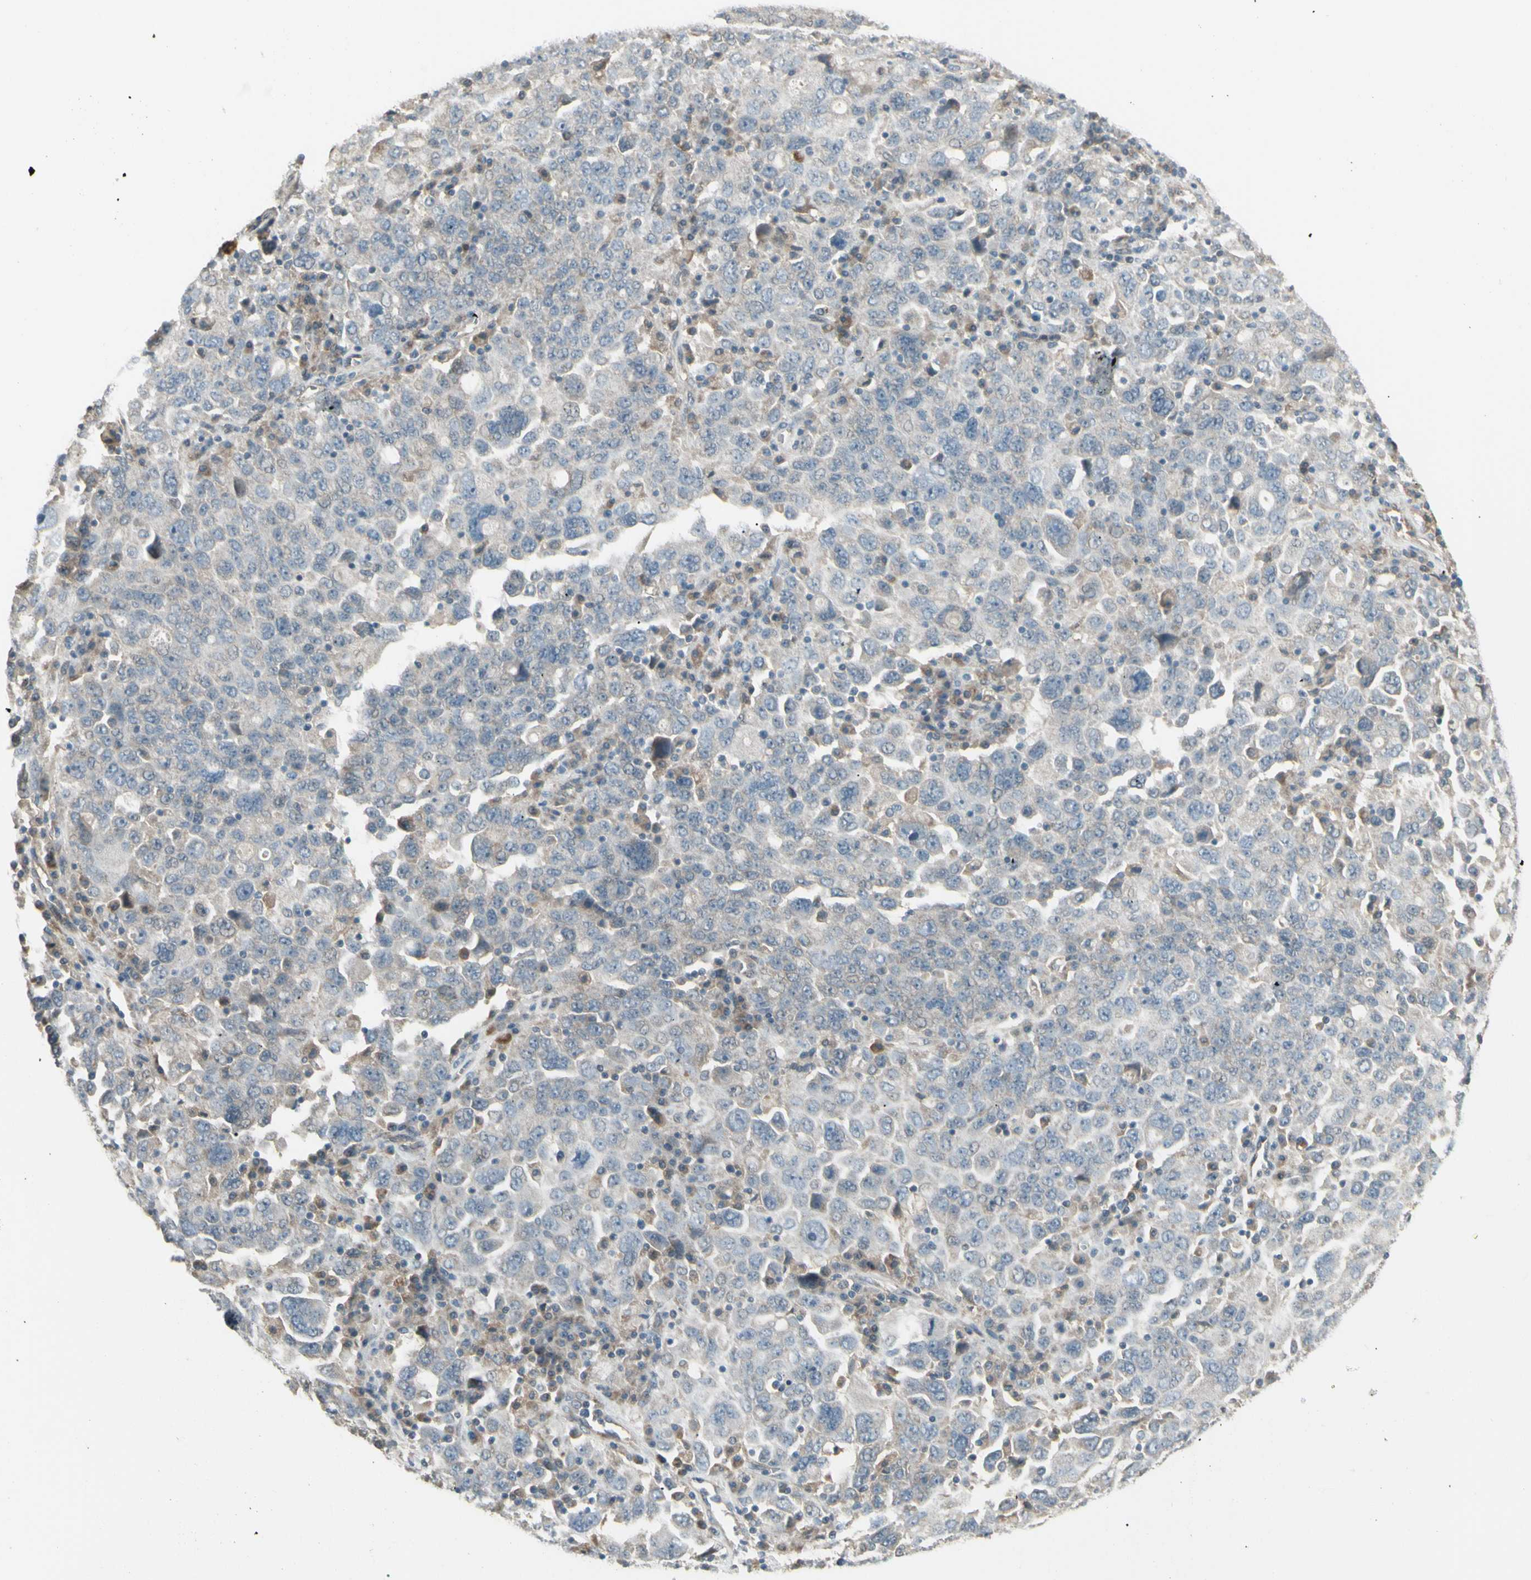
{"staining": {"intensity": "negative", "quantity": "none", "location": "none"}, "tissue": "ovarian cancer", "cell_type": "Tumor cells", "image_type": "cancer", "snomed": [{"axis": "morphology", "description": "Carcinoma, endometroid"}, {"axis": "topography", "description": "Ovary"}], "caption": "The image displays no staining of tumor cells in ovarian endometroid carcinoma.", "gene": "NAXD", "patient": {"sex": "female", "age": 62}}